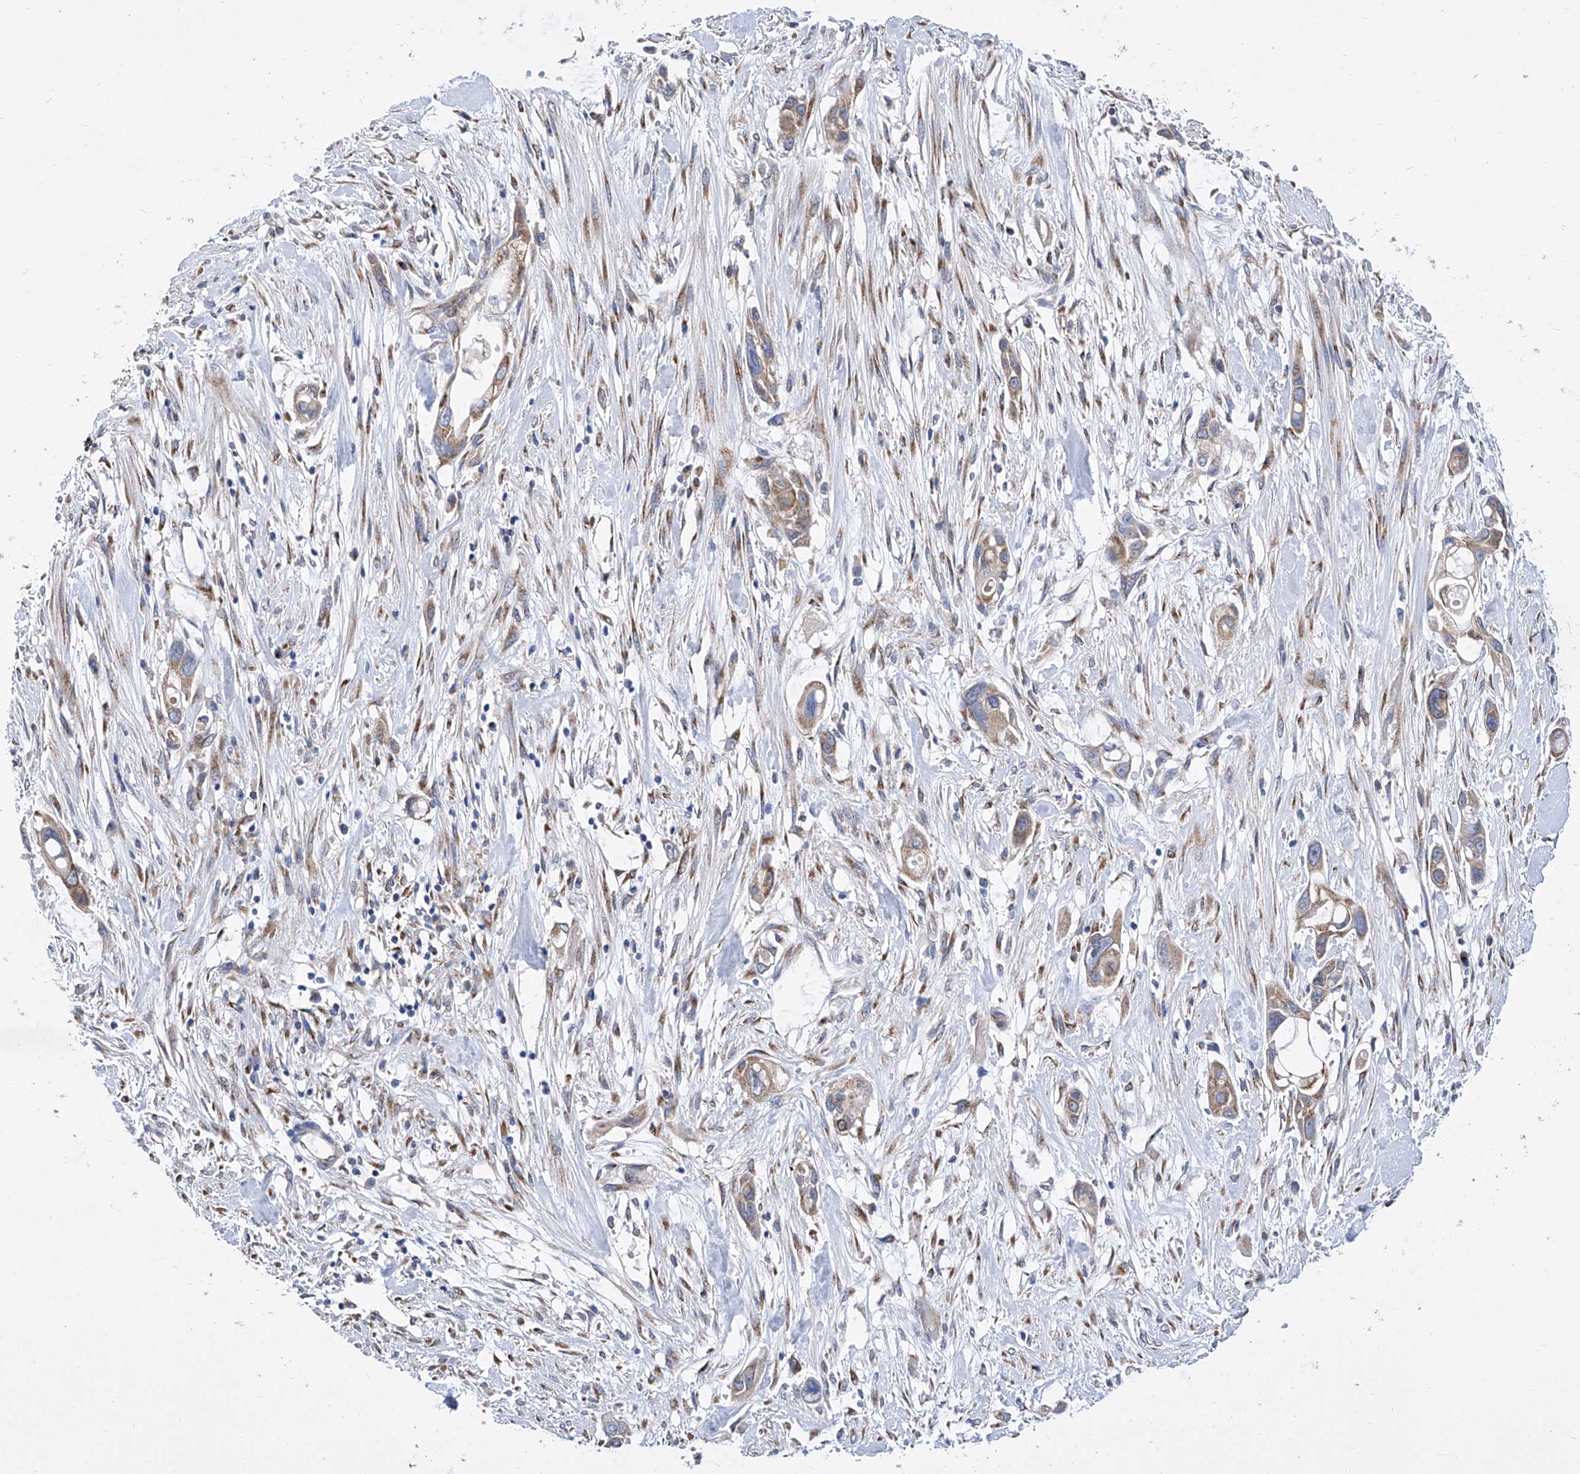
{"staining": {"intensity": "weak", "quantity": ">75%", "location": "cytoplasmic/membranous"}, "tissue": "pancreatic cancer", "cell_type": "Tumor cells", "image_type": "cancer", "snomed": [{"axis": "morphology", "description": "Adenocarcinoma, NOS"}, {"axis": "topography", "description": "Pancreas"}], "caption": "The immunohistochemical stain highlights weak cytoplasmic/membranous expression in tumor cells of pancreatic adenocarcinoma tissue.", "gene": "TJAP1", "patient": {"sex": "female", "age": 60}}